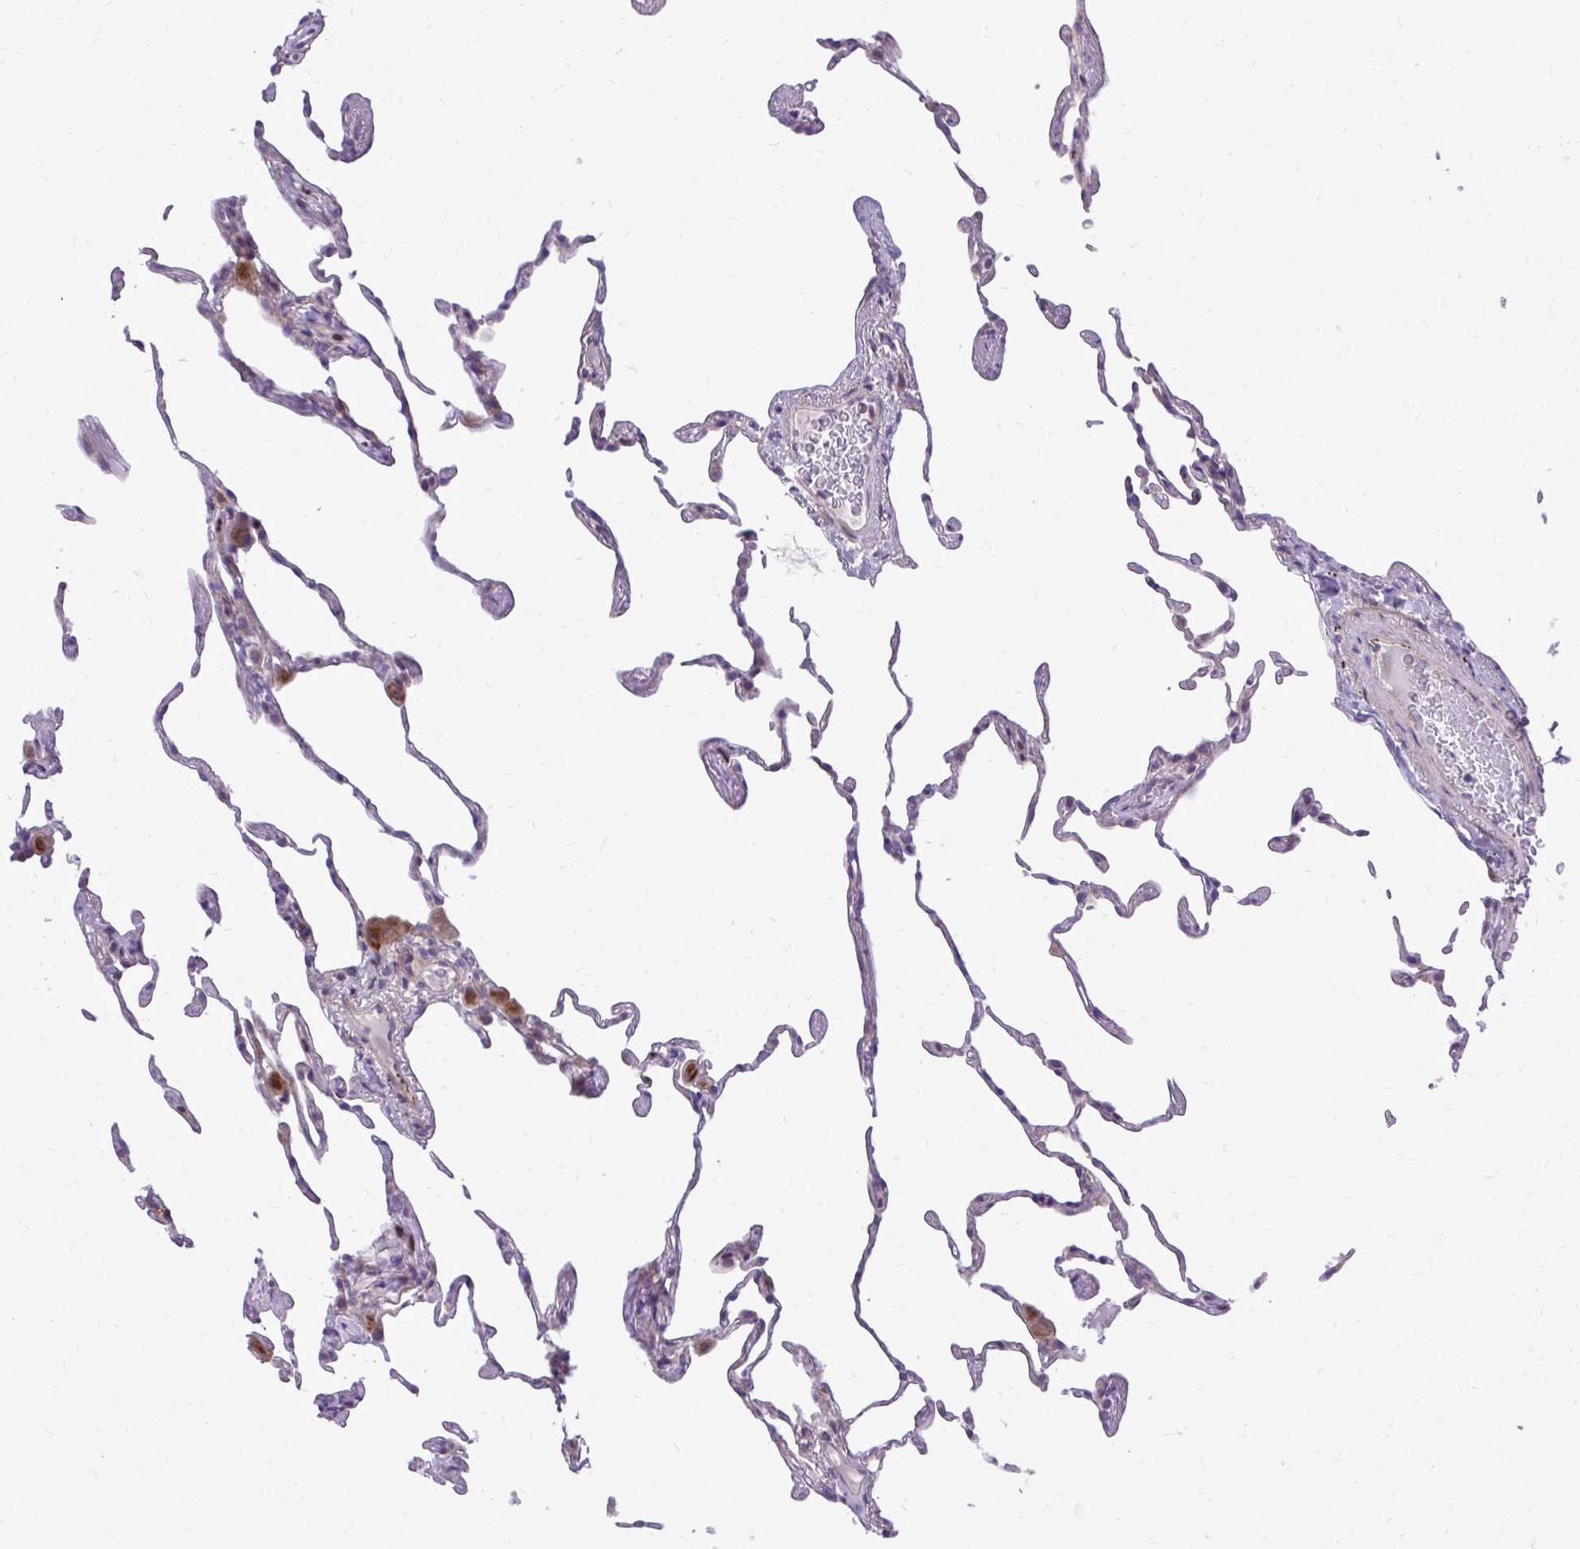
{"staining": {"intensity": "weak", "quantity": "<25%", "location": "cytoplasmic/membranous"}, "tissue": "lung", "cell_type": "Alveolar cells", "image_type": "normal", "snomed": [{"axis": "morphology", "description": "Normal tissue, NOS"}, {"axis": "topography", "description": "Lung"}], "caption": "Alveolar cells show no significant protein staining in normal lung. (DAB immunohistochemistry visualized using brightfield microscopy, high magnification).", "gene": "ABCC3", "patient": {"sex": "female", "age": 57}}